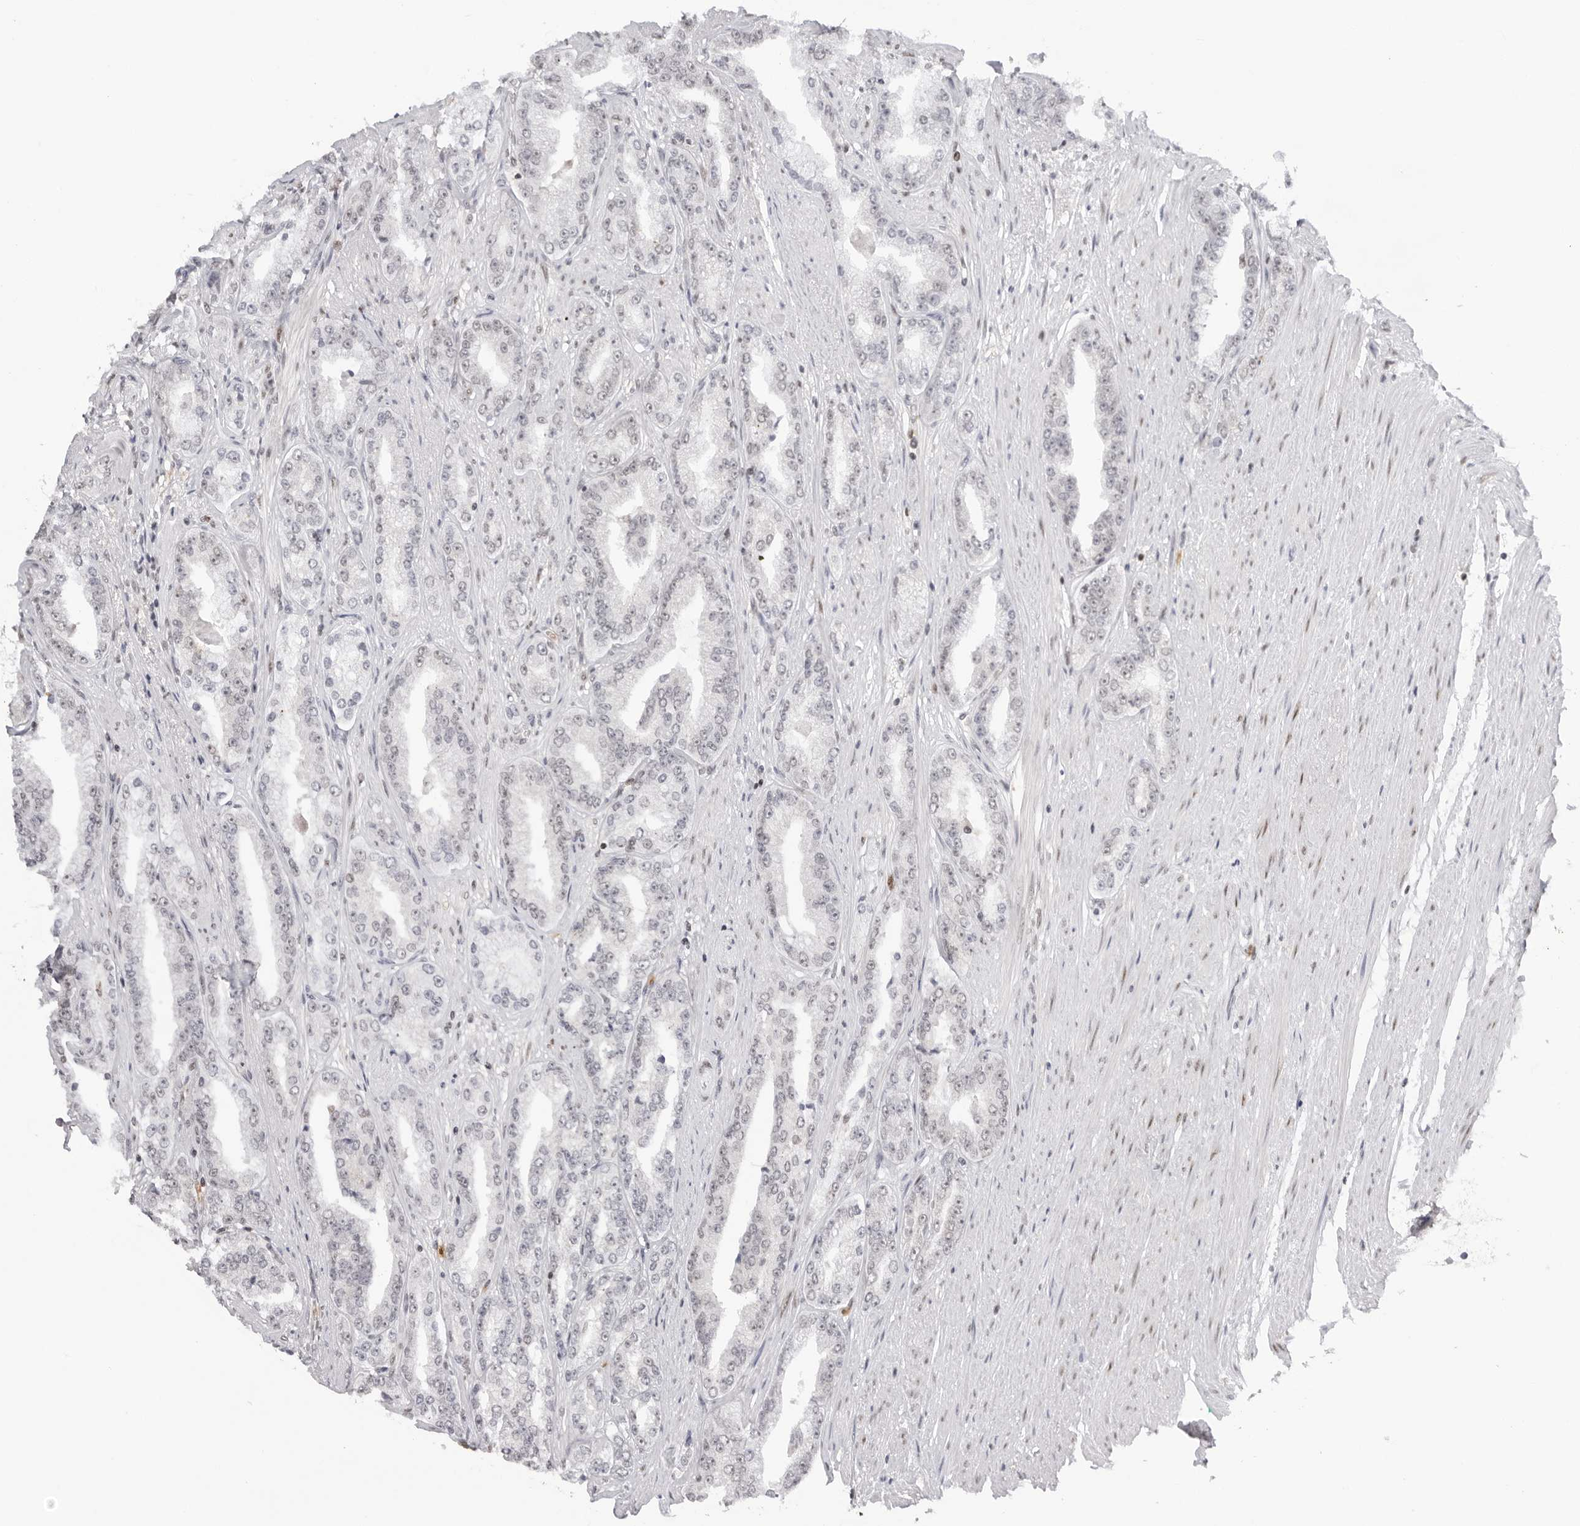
{"staining": {"intensity": "weak", "quantity": "<25%", "location": "nuclear"}, "tissue": "prostate cancer", "cell_type": "Tumor cells", "image_type": "cancer", "snomed": [{"axis": "morphology", "description": "Adenocarcinoma, High grade"}, {"axis": "topography", "description": "Prostate"}], "caption": "Human prostate adenocarcinoma (high-grade) stained for a protein using immunohistochemistry (IHC) displays no staining in tumor cells.", "gene": "RNF146", "patient": {"sex": "male", "age": 71}}